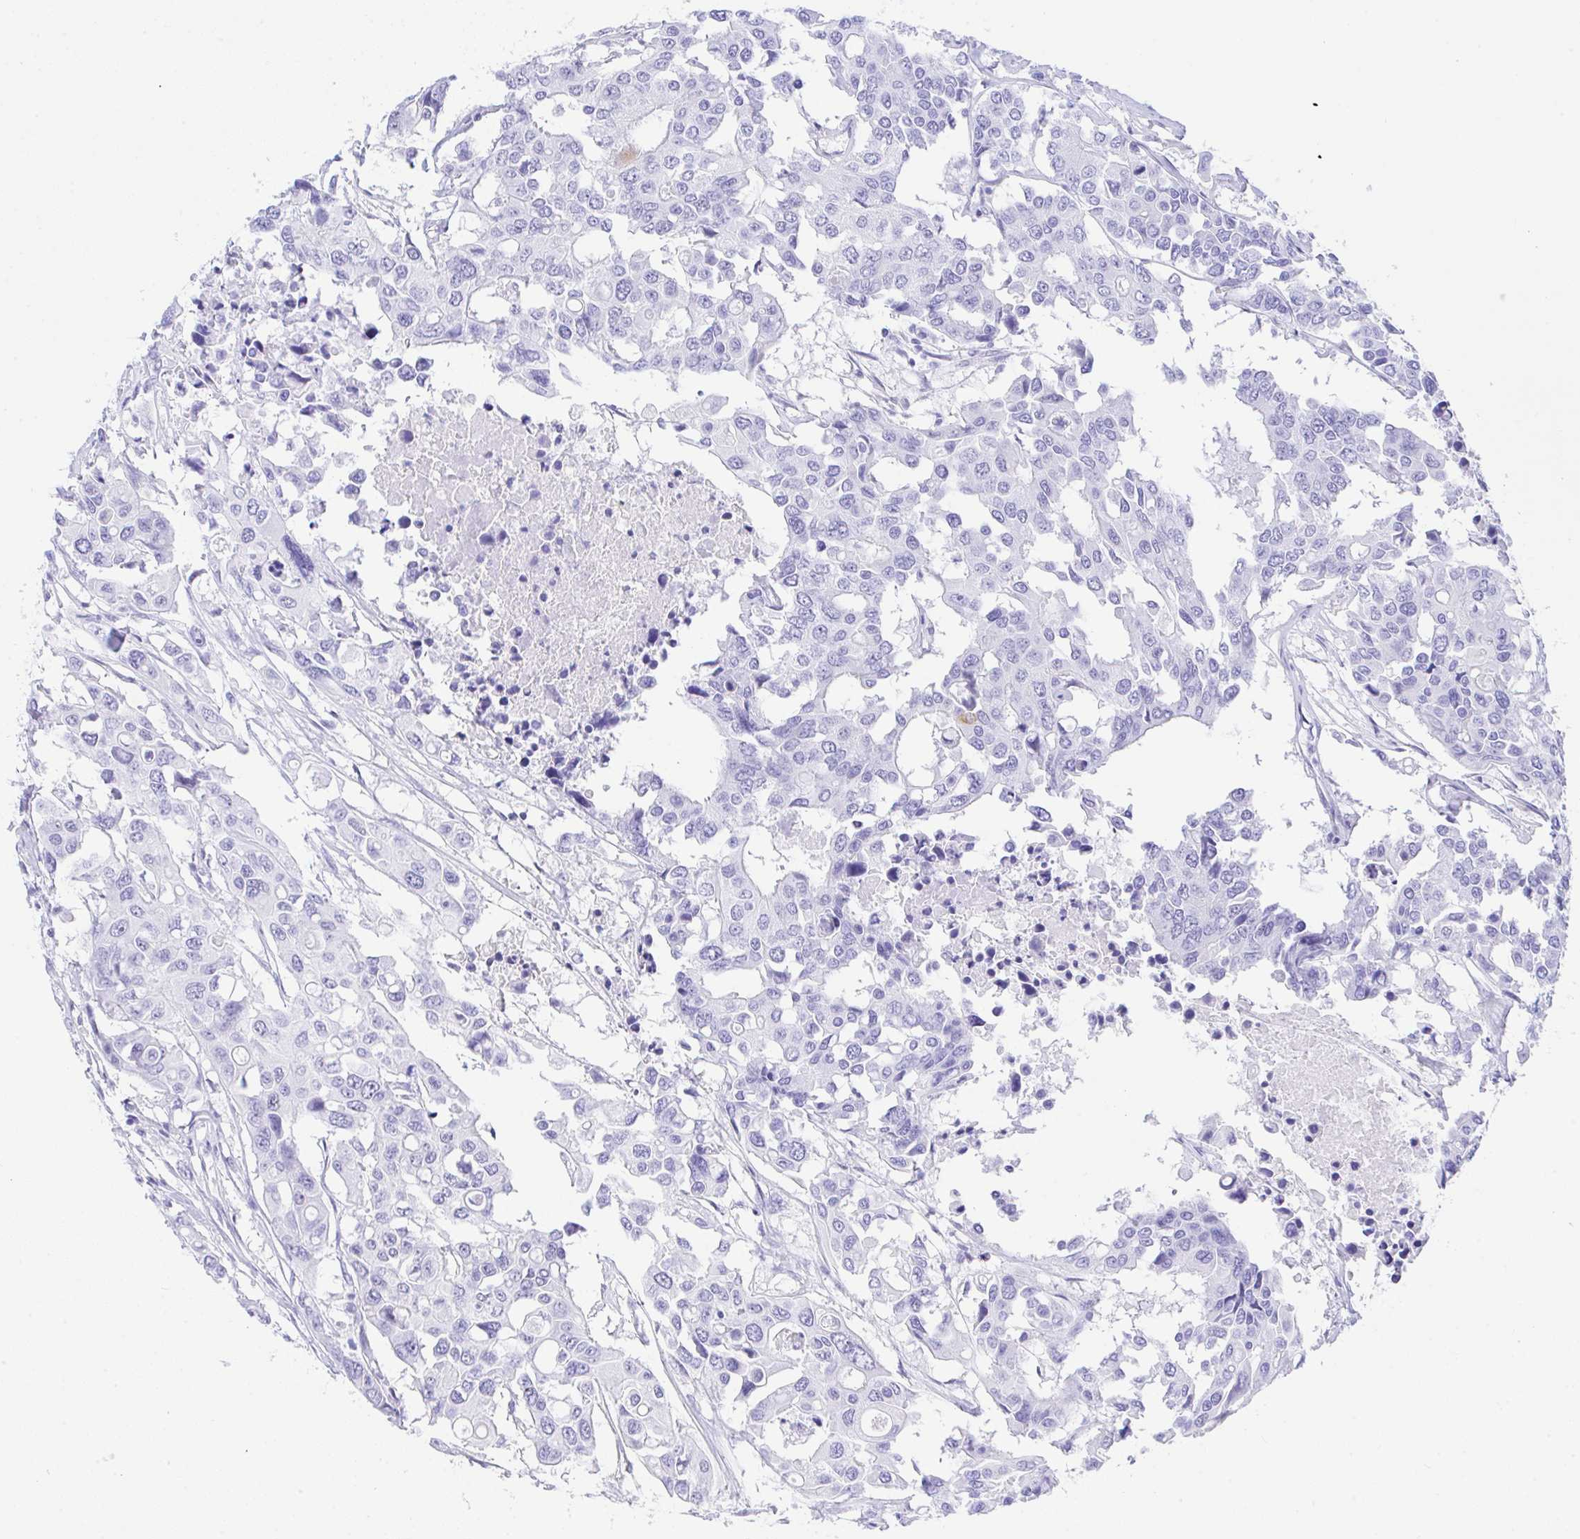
{"staining": {"intensity": "negative", "quantity": "none", "location": "none"}, "tissue": "colorectal cancer", "cell_type": "Tumor cells", "image_type": "cancer", "snomed": [{"axis": "morphology", "description": "Adenocarcinoma, NOS"}, {"axis": "topography", "description": "Colon"}], "caption": "Immunohistochemistry (IHC) of human colorectal adenocarcinoma shows no positivity in tumor cells. (Brightfield microscopy of DAB immunohistochemistry at high magnification).", "gene": "SELENOV", "patient": {"sex": "male", "age": 77}}